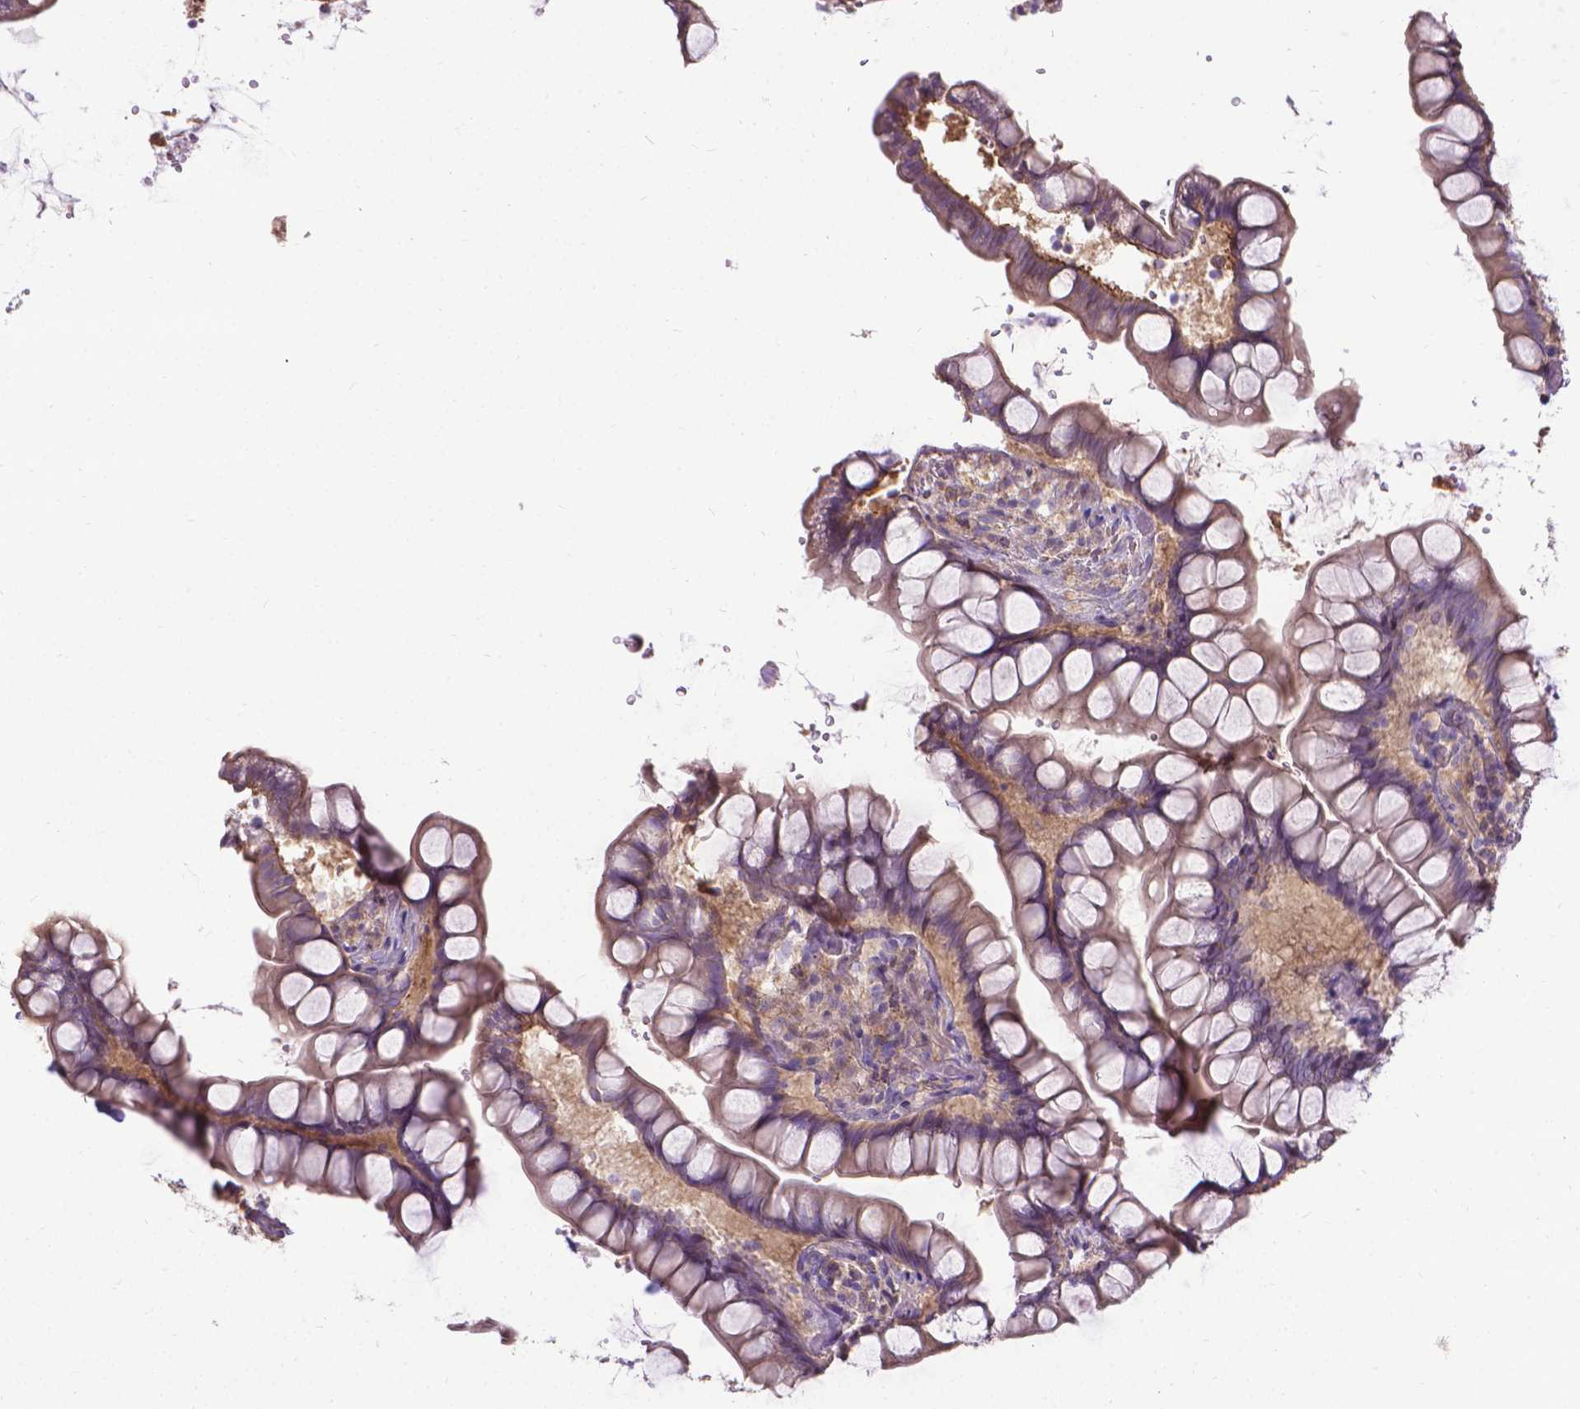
{"staining": {"intensity": "weak", "quantity": "25%-75%", "location": "cytoplasmic/membranous"}, "tissue": "small intestine", "cell_type": "Glandular cells", "image_type": "normal", "snomed": [{"axis": "morphology", "description": "Normal tissue, NOS"}, {"axis": "topography", "description": "Small intestine"}], "caption": "Small intestine stained for a protein (brown) reveals weak cytoplasmic/membranous positive staining in about 25%-75% of glandular cells.", "gene": "CFAP299", "patient": {"sex": "male", "age": 70}}